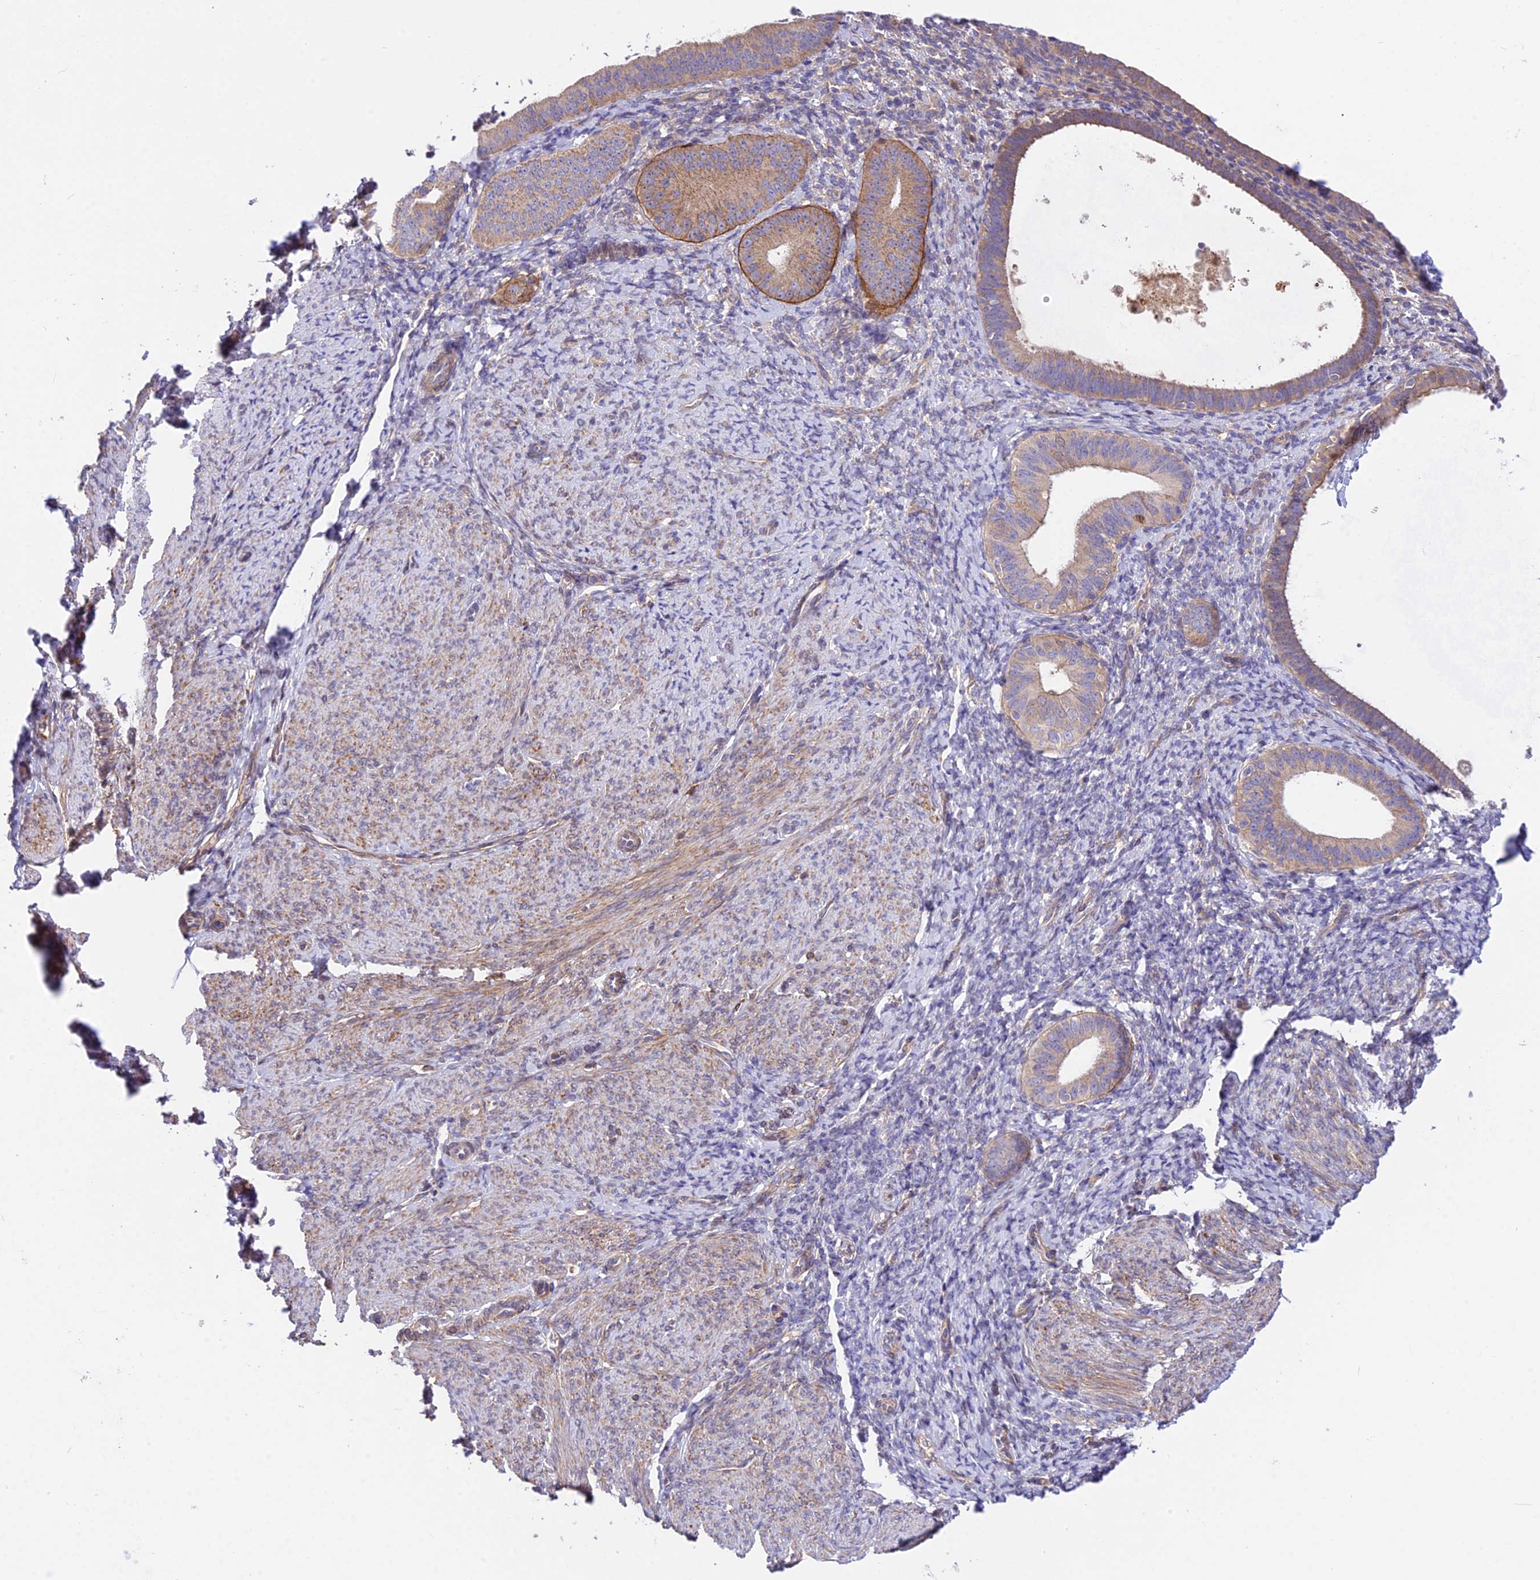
{"staining": {"intensity": "weak", "quantity": "<25%", "location": "cytoplasmic/membranous"}, "tissue": "endometrium", "cell_type": "Cells in endometrial stroma", "image_type": "normal", "snomed": [{"axis": "morphology", "description": "Normal tissue, NOS"}, {"axis": "topography", "description": "Endometrium"}], "caption": "IHC photomicrograph of unremarkable human endometrium stained for a protein (brown), which displays no positivity in cells in endometrial stroma.", "gene": "TRIM43B", "patient": {"sex": "female", "age": 65}}